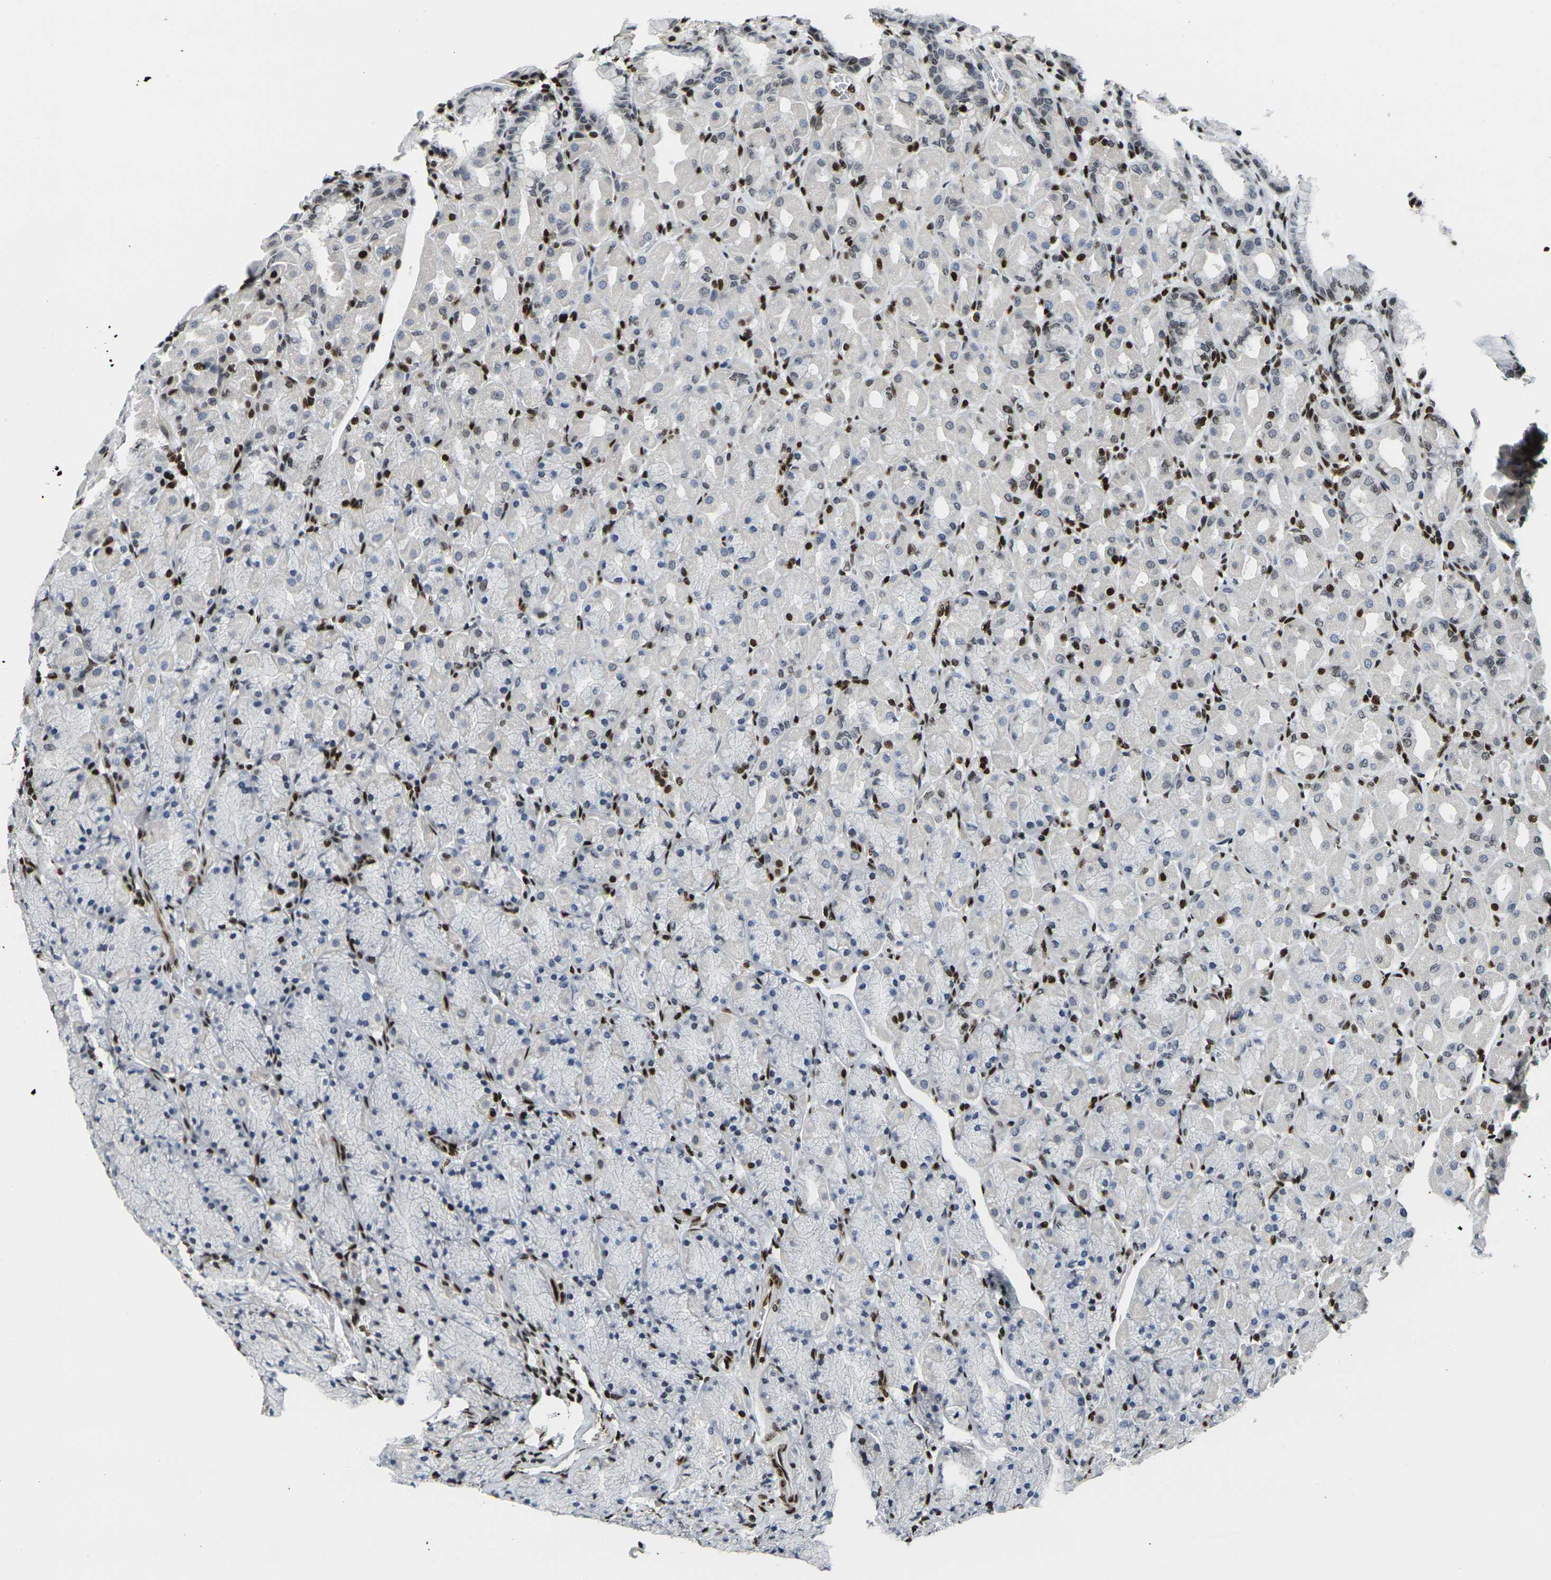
{"staining": {"intensity": "moderate", "quantity": "<25%", "location": "cytoplasmic/membranous,nuclear"}, "tissue": "stomach", "cell_type": "Glandular cells", "image_type": "normal", "snomed": [{"axis": "morphology", "description": "Normal tissue, NOS"}, {"axis": "topography", "description": "Stomach, upper"}], "caption": "High-magnification brightfield microscopy of benign stomach stained with DAB (brown) and counterstained with hematoxylin (blue). glandular cells exhibit moderate cytoplasmic/membranous,nuclear expression is identified in approximately<25% of cells.", "gene": "H1", "patient": {"sex": "female", "age": 56}}